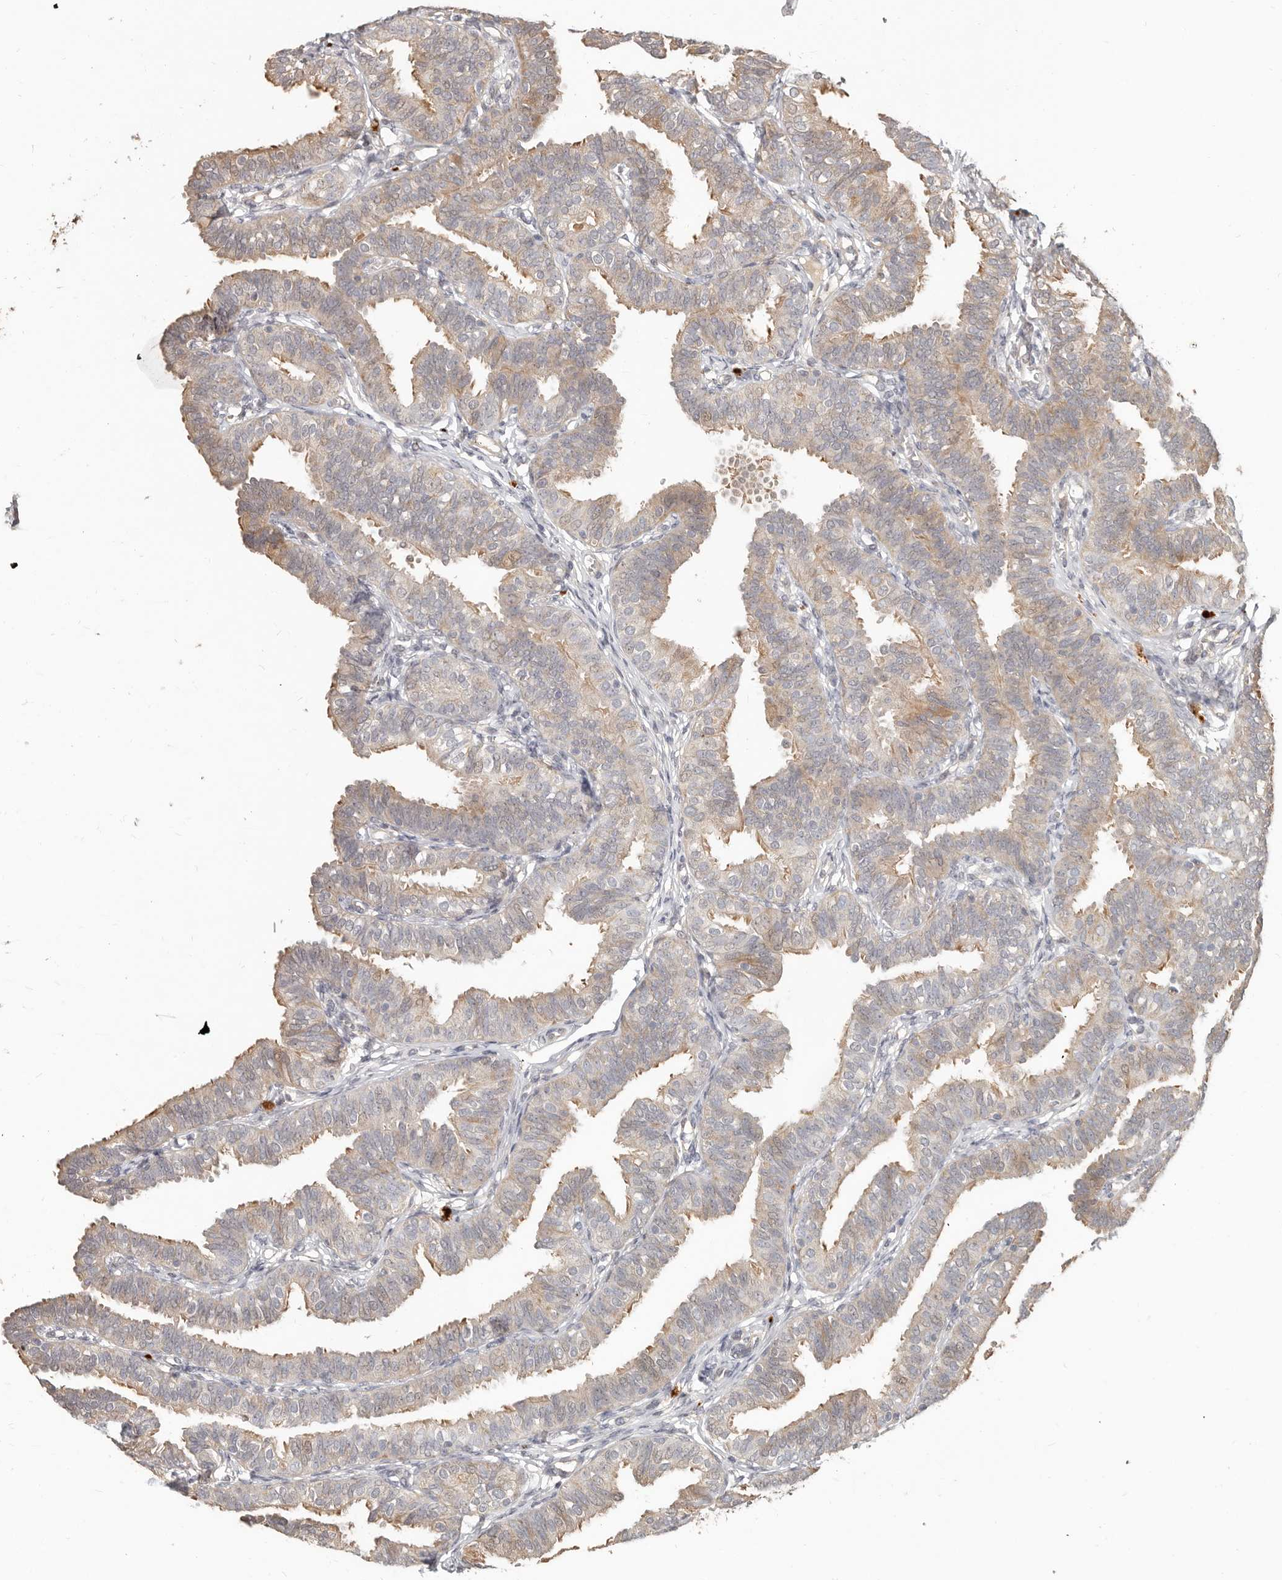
{"staining": {"intensity": "weak", "quantity": ">75%", "location": "cytoplasmic/membranous"}, "tissue": "fallopian tube", "cell_type": "Glandular cells", "image_type": "normal", "snomed": [{"axis": "morphology", "description": "Normal tissue, NOS"}, {"axis": "topography", "description": "Fallopian tube"}], "caption": "Immunohistochemical staining of benign fallopian tube reveals weak cytoplasmic/membranous protein expression in about >75% of glandular cells. (brown staining indicates protein expression, while blue staining denotes nuclei).", "gene": "MTFR2", "patient": {"sex": "female", "age": 35}}